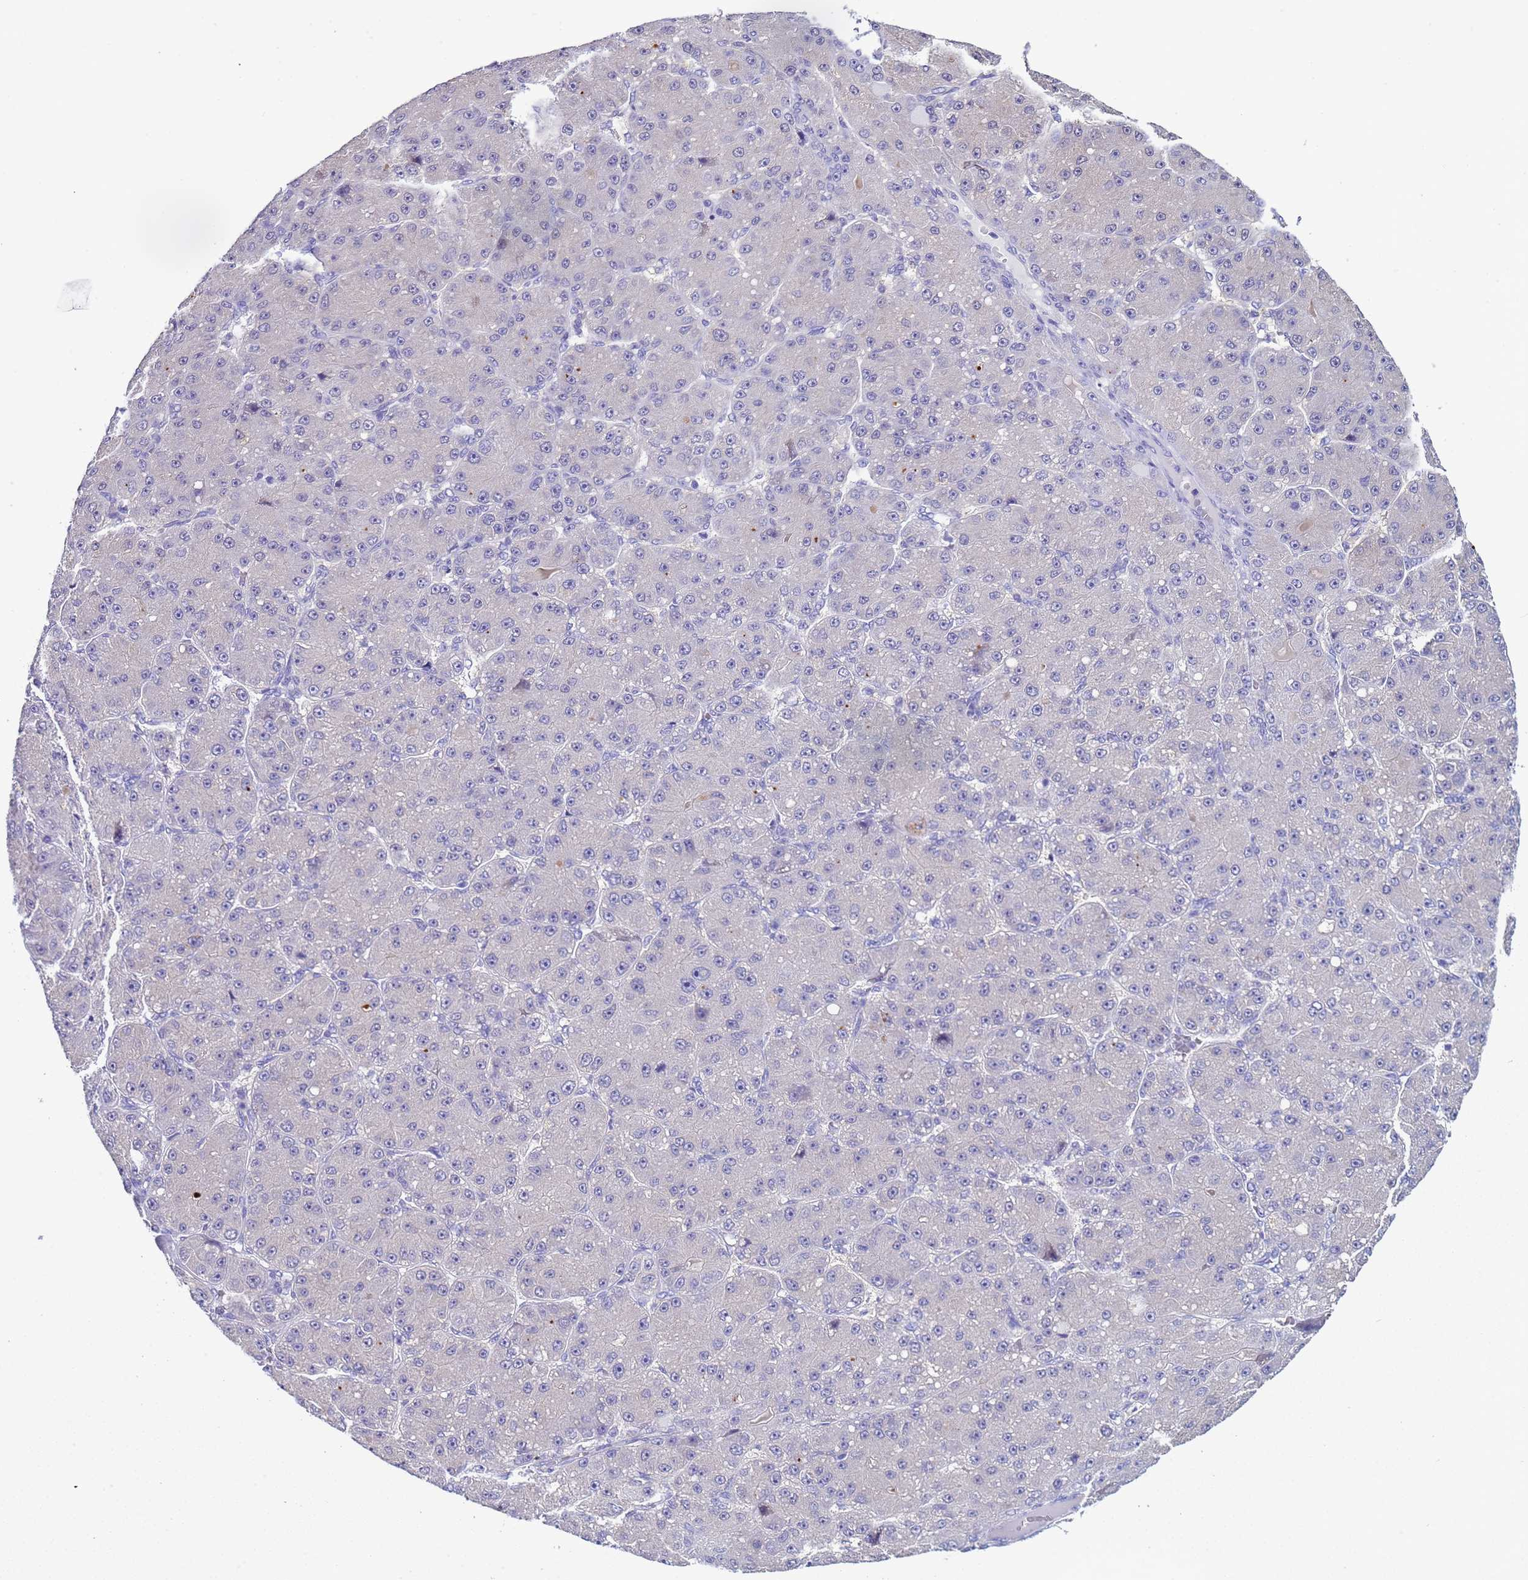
{"staining": {"intensity": "negative", "quantity": "none", "location": "none"}, "tissue": "liver cancer", "cell_type": "Tumor cells", "image_type": "cancer", "snomed": [{"axis": "morphology", "description": "Carcinoma, Hepatocellular, NOS"}, {"axis": "topography", "description": "Liver"}], "caption": "Tumor cells show no significant protein staining in hepatocellular carcinoma (liver).", "gene": "ELMOD2", "patient": {"sex": "male", "age": 67}}